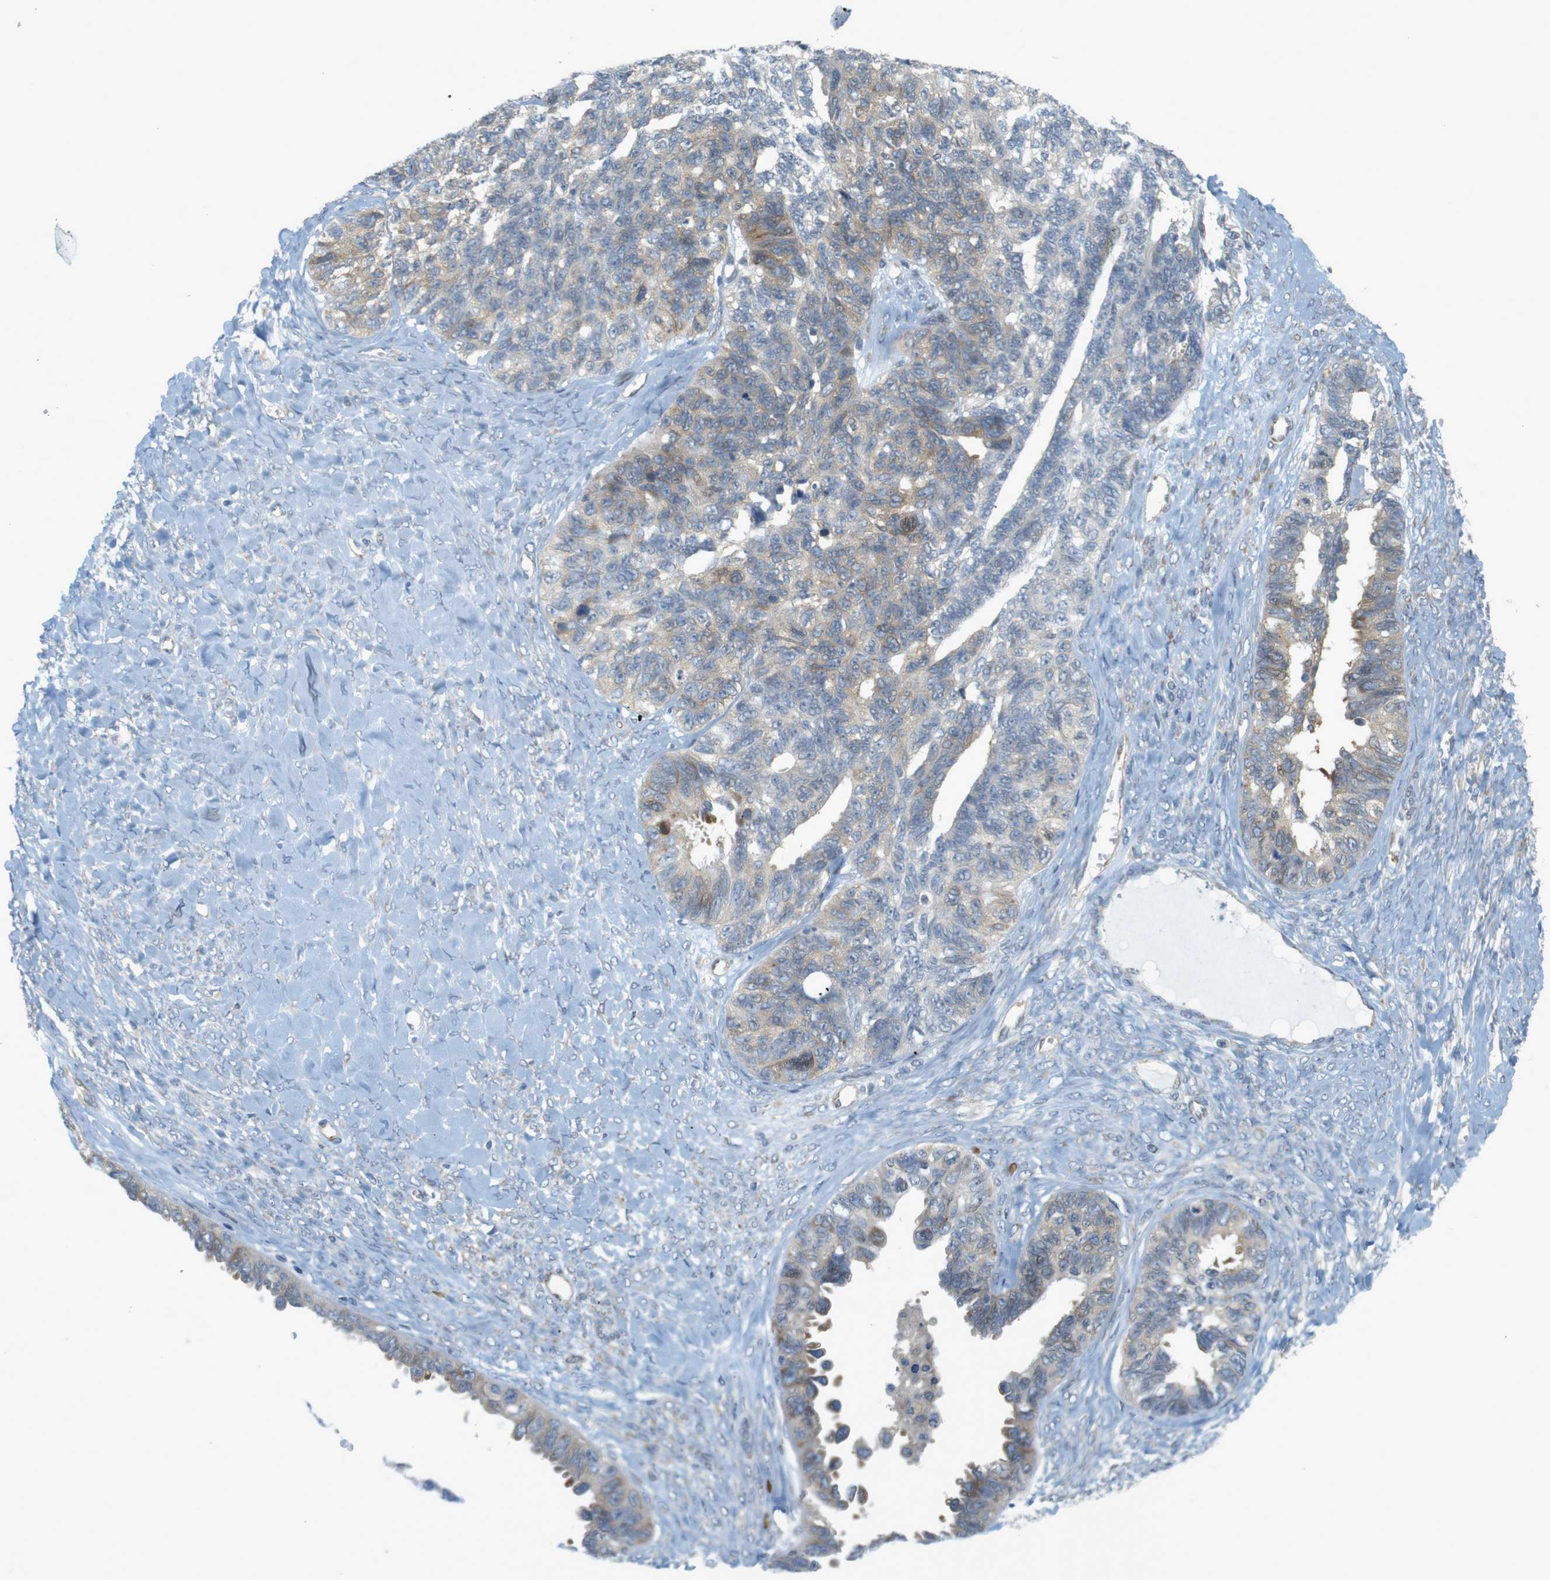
{"staining": {"intensity": "moderate", "quantity": "<25%", "location": "cytoplasmic/membranous"}, "tissue": "ovarian cancer", "cell_type": "Tumor cells", "image_type": "cancer", "snomed": [{"axis": "morphology", "description": "Cystadenocarcinoma, serous, NOS"}, {"axis": "topography", "description": "Ovary"}], "caption": "Human serous cystadenocarcinoma (ovarian) stained for a protein (brown) displays moderate cytoplasmic/membranous positive expression in approximately <25% of tumor cells.", "gene": "GJC3", "patient": {"sex": "female", "age": 79}}